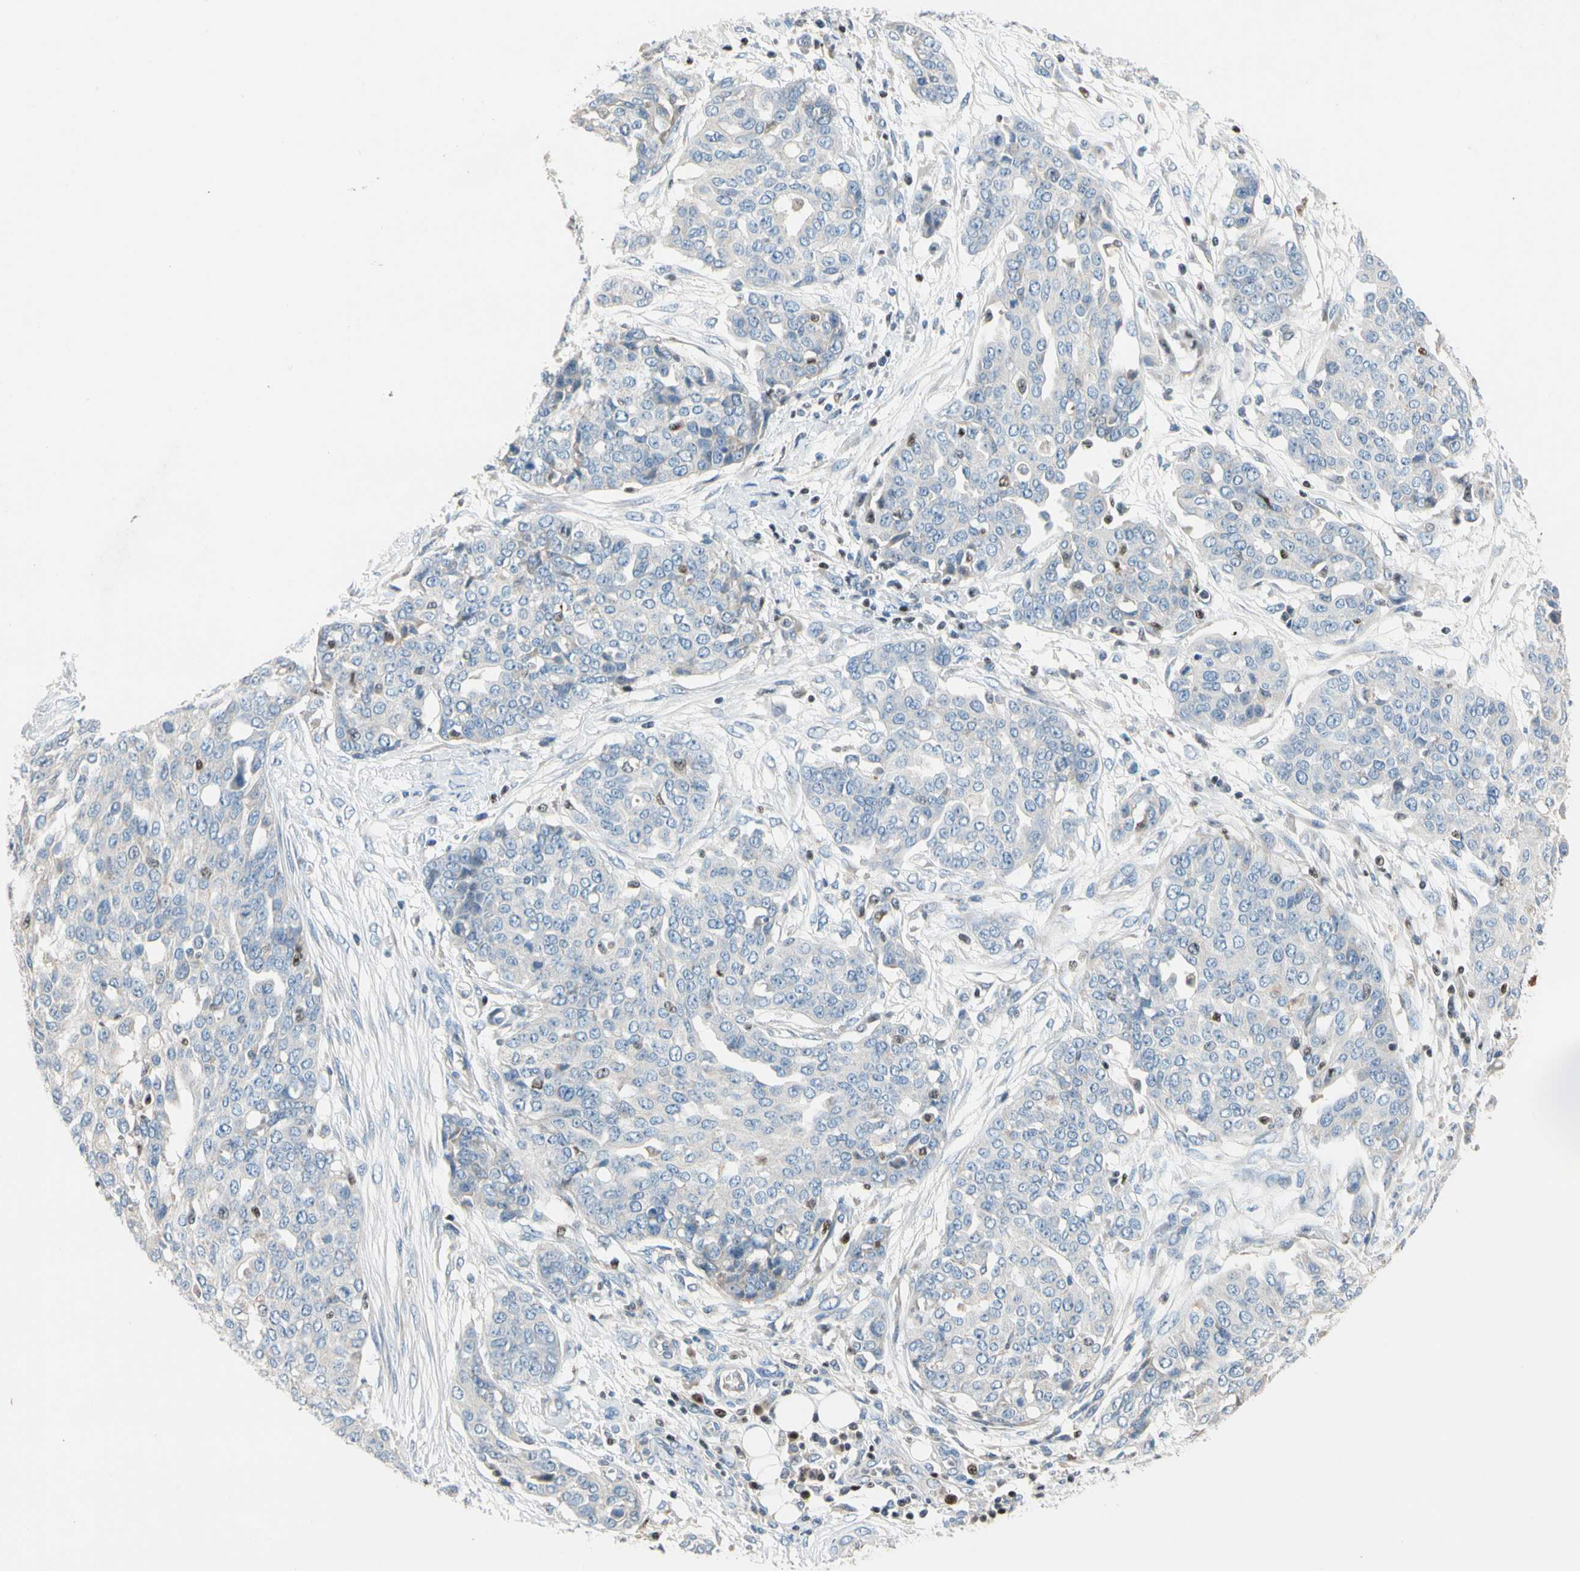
{"staining": {"intensity": "negative", "quantity": "none", "location": "none"}, "tissue": "ovarian cancer", "cell_type": "Tumor cells", "image_type": "cancer", "snomed": [{"axis": "morphology", "description": "Cystadenocarcinoma, serous, NOS"}, {"axis": "topography", "description": "Soft tissue"}, {"axis": "topography", "description": "Ovary"}], "caption": "DAB (3,3'-diaminobenzidine) immunohistochemical staining of human serous cystadenocarcinoma (ovarian) exhibits no significant expression in tumor cells.", "gene": "SP140", "patient": {"sex": "female", "age": 57}}